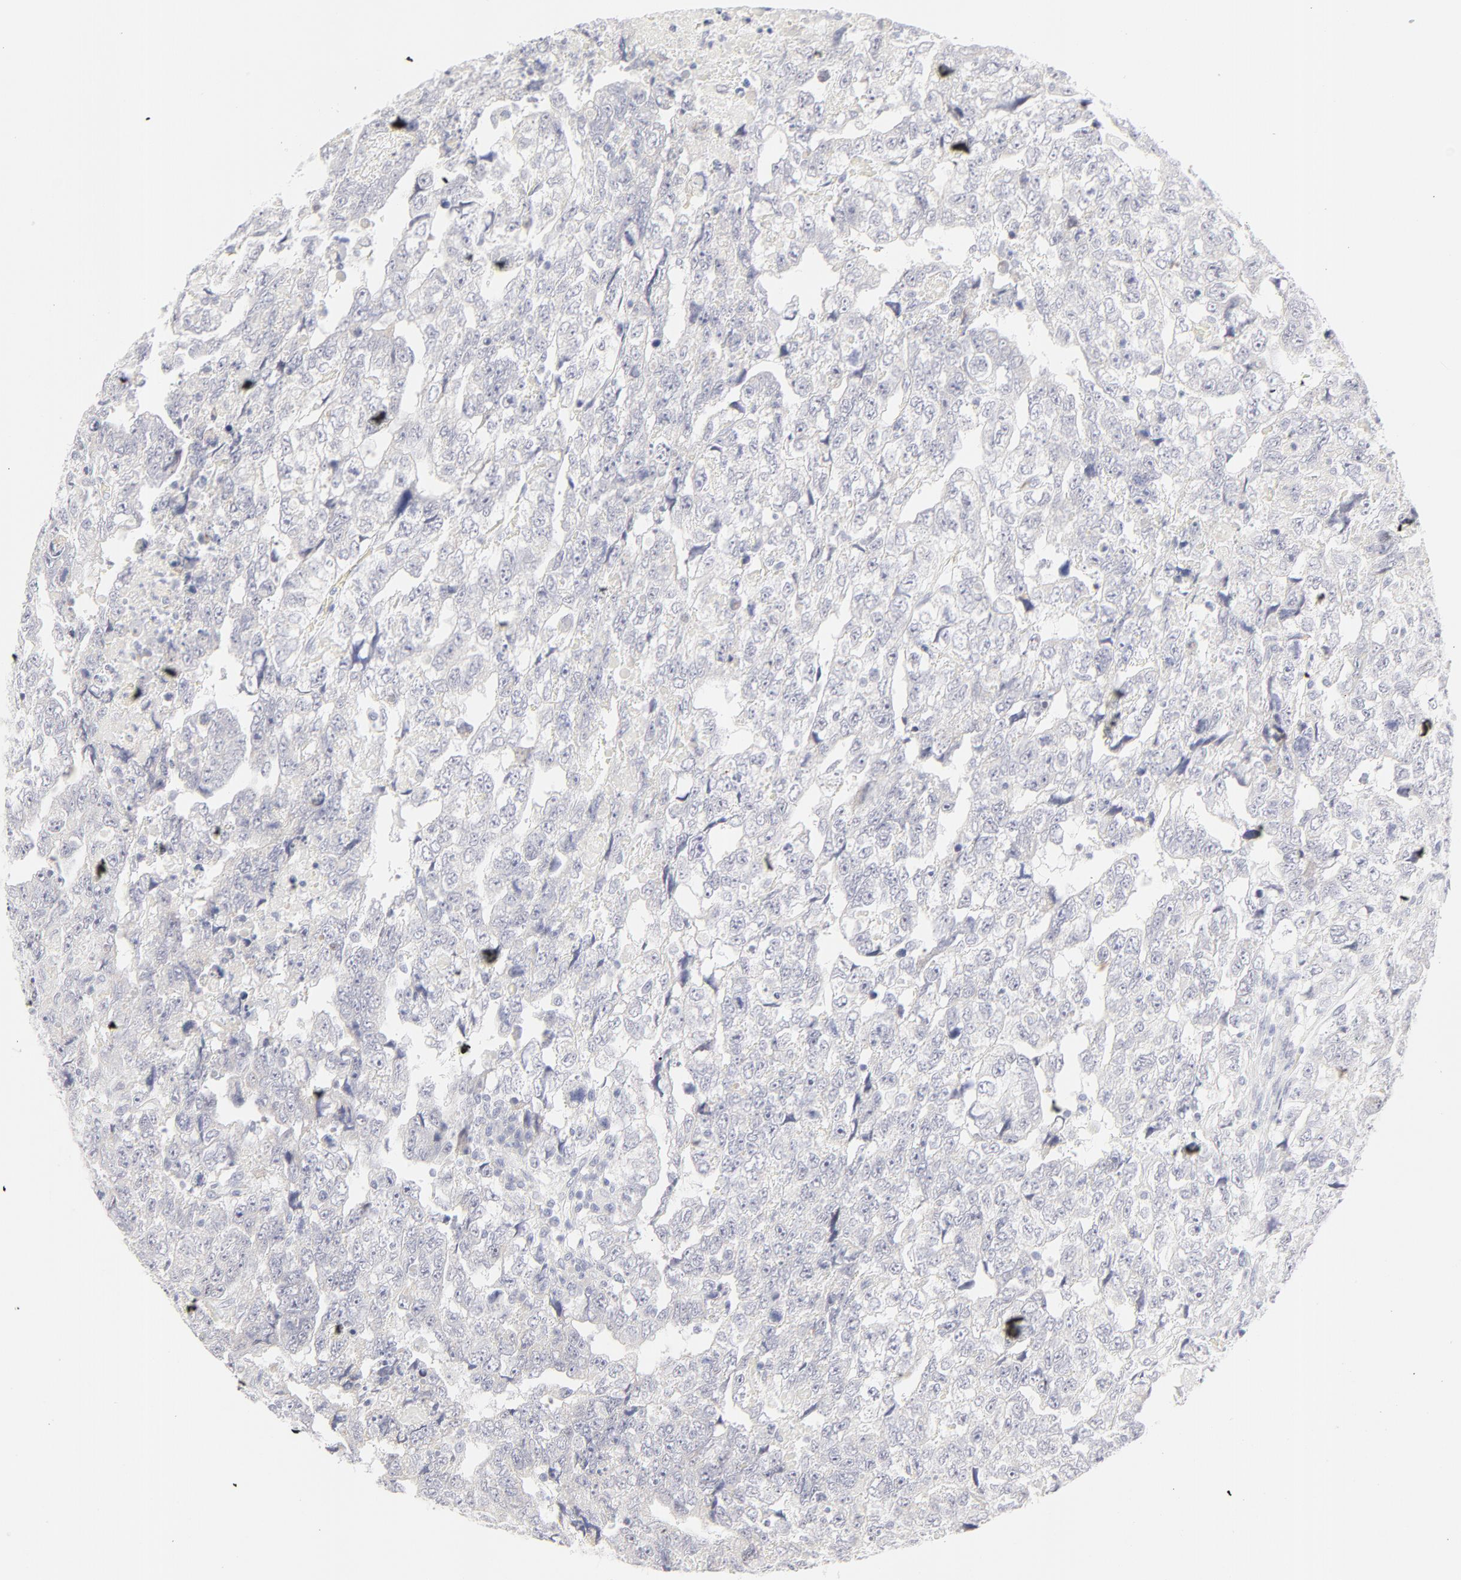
{"staining": {"intensity": "negative", "quantity": "none", "location": "none"}, "tissue": "testis cancer", "cell_type": "Tumor cells", "image_type": "cancer", "snomed": [{"axis": "morphology", "description": "Carcinoma, Embryonal, NOS"}, {"axis": "topography", "description": "Testis"}], "caption": "A photomicrograph of embryonal carcinoma (testis) stained for a protein demonstrates no brown staining in tumor cells. The staining was performed using DAB to visualize the protein expression in brown, while the nuclei were stained in blue with hematoxylin (Magnification: 20x).", "gene": "NPNT", "patient": {"sex": "male", "age": 36}}